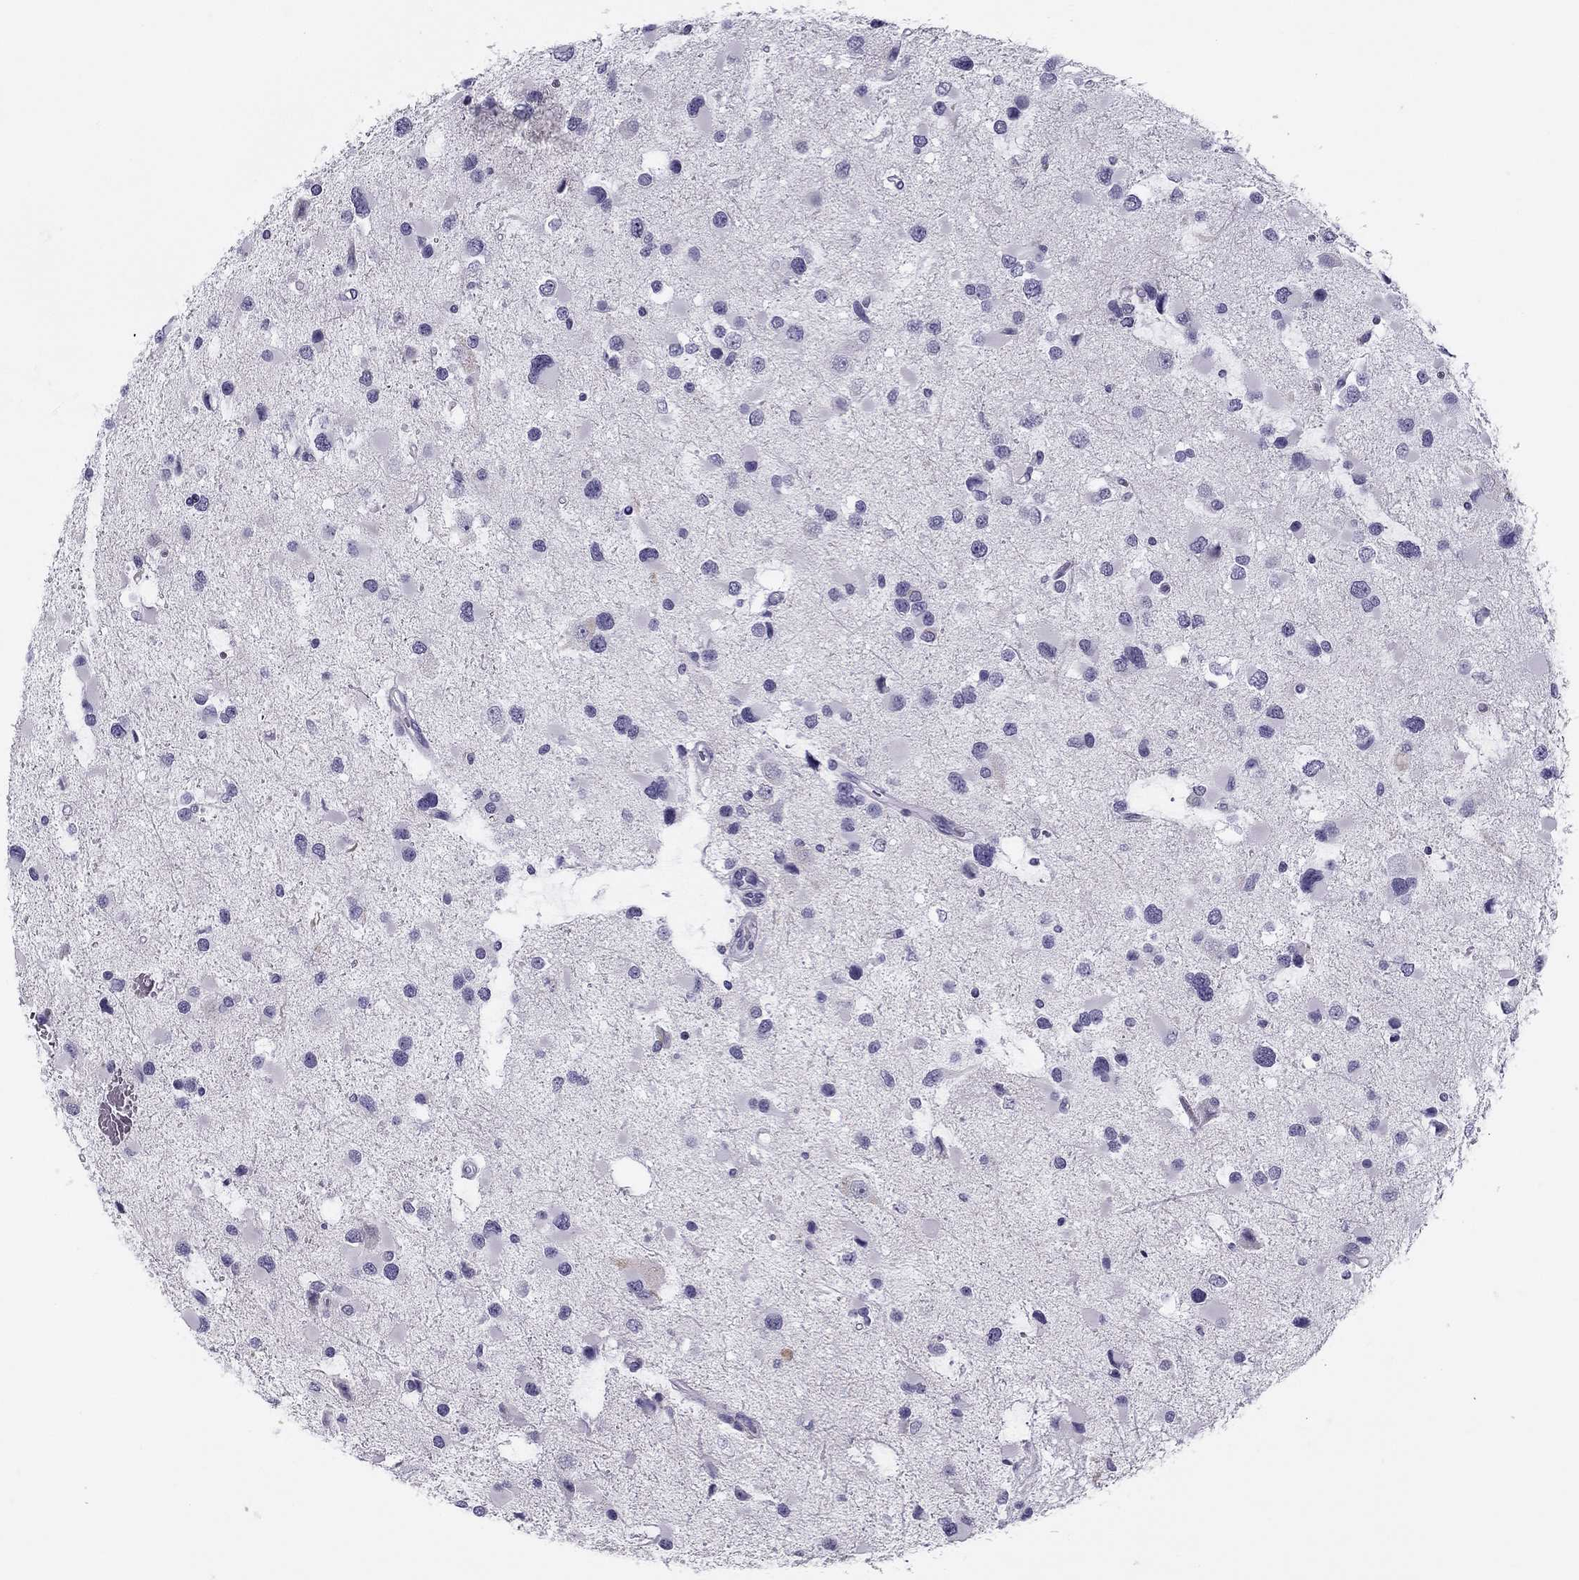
{"staining": {"intensity": "negative", "quantity": "none", "location": "none"}, "tissue": "glioma", "cell_type": "Tumor cells", "image_type": "cancer", "snomed": [{"axis": "morphology", "description": "Glioma, malignant, Low grade"}, {"axis": "topography", "description": "Brain"}], "caption": "The micrograph reveals no staining of tumor cells in glioma. (Stains: DAB (3,3'-diaminobenzidine) IHC with hematoxylin counter stain, Microscopy: brightfield microscopy at high magnification).", "gene": "MC5R", "patient": {"sex": "female", "age": 32}}